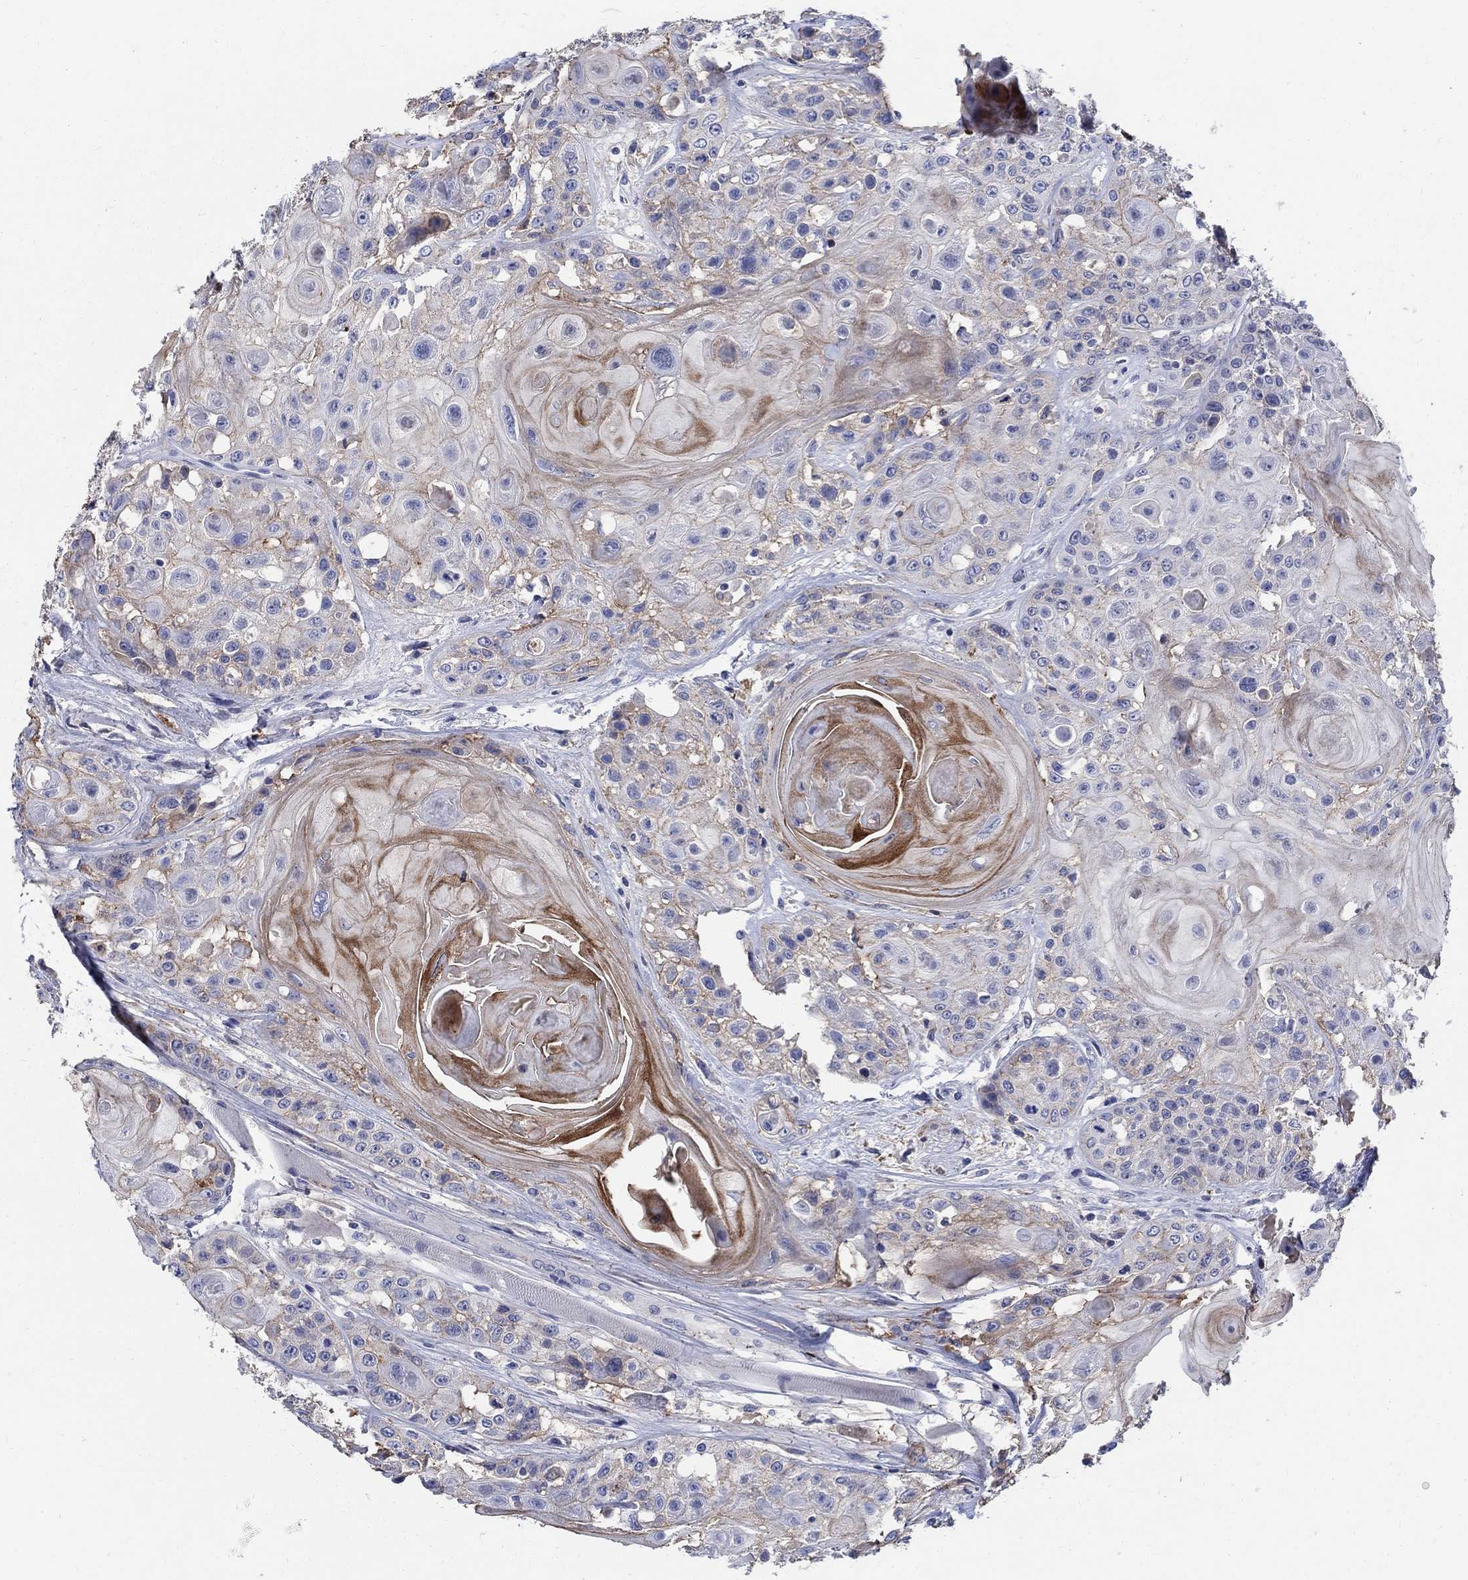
{"staining": {"intensity": "weak", "quantity": "<25%", "location": "cytoplasmic/membranous"}, "tissue": "head and neck cancer", "cell_type": "Tumor cells", "image_type": "cancer", "snomed": [{"axis": "morphology", "description": "Squamous cell carcinoma, NOS"}, {"axis": "topography", "description": "Head-Neck"}], "caption": "The histopathology image demonstrates no significant staining in tumor cells of head and neck cancer.", "gene": "SOX2", "patient": {"sex": "female", "age": 59}}